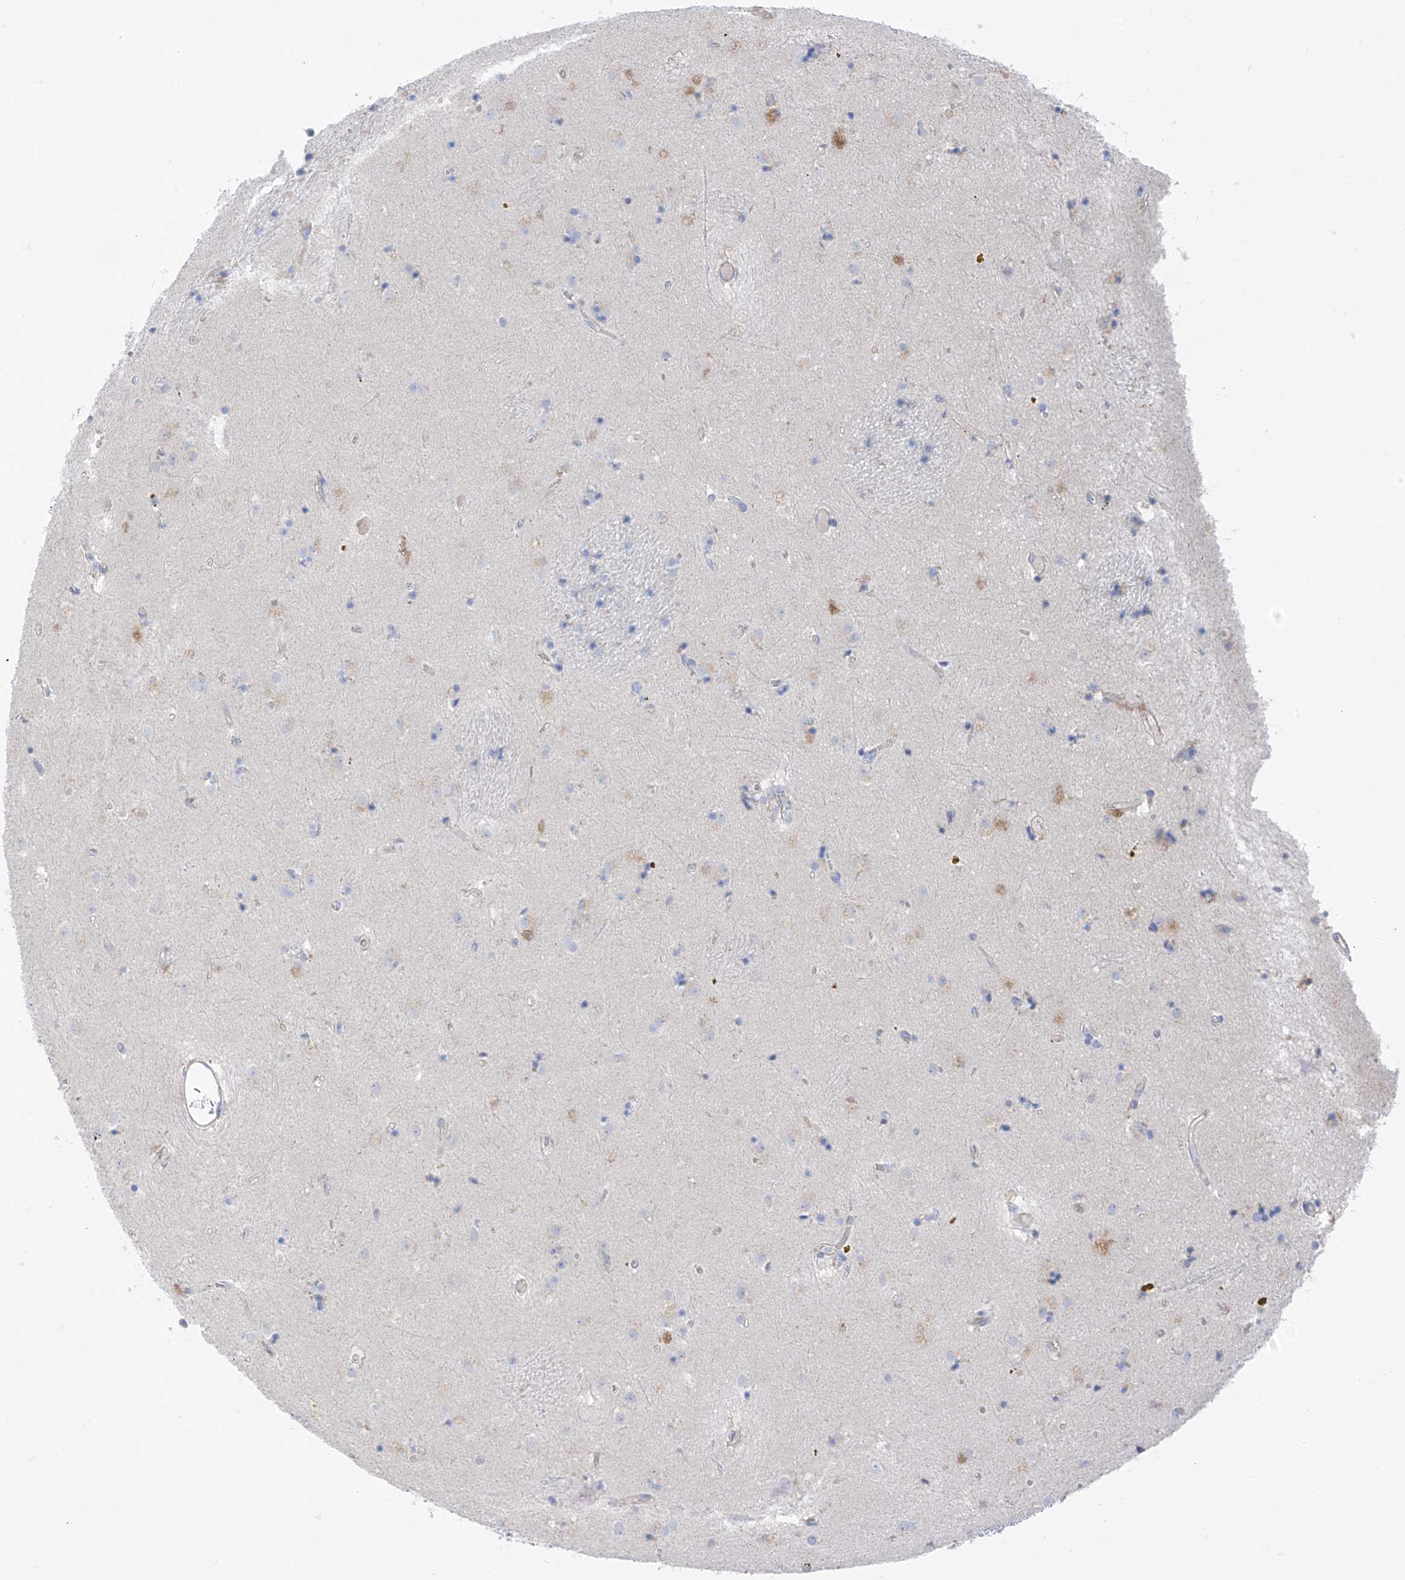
{"staining": {"intensity": "negative", "quantity": "none", "location": "none"}, "tissue": "caudate", "cell_type": "Glial cells", "image_type": "normal", "snomed": [{"axis": "morphology", "description": "Normal tissue, NOS"}, {"axis": "topography", "description": "Lateral ventricle wall"}], "caption": "Immunohistochemistry micrograph of normal human caudate stained for a protein (brown), which demonstrates no expression in glial cells.", "gene": "ITGA9", "patient": {"sex": "male", "age": 70}}